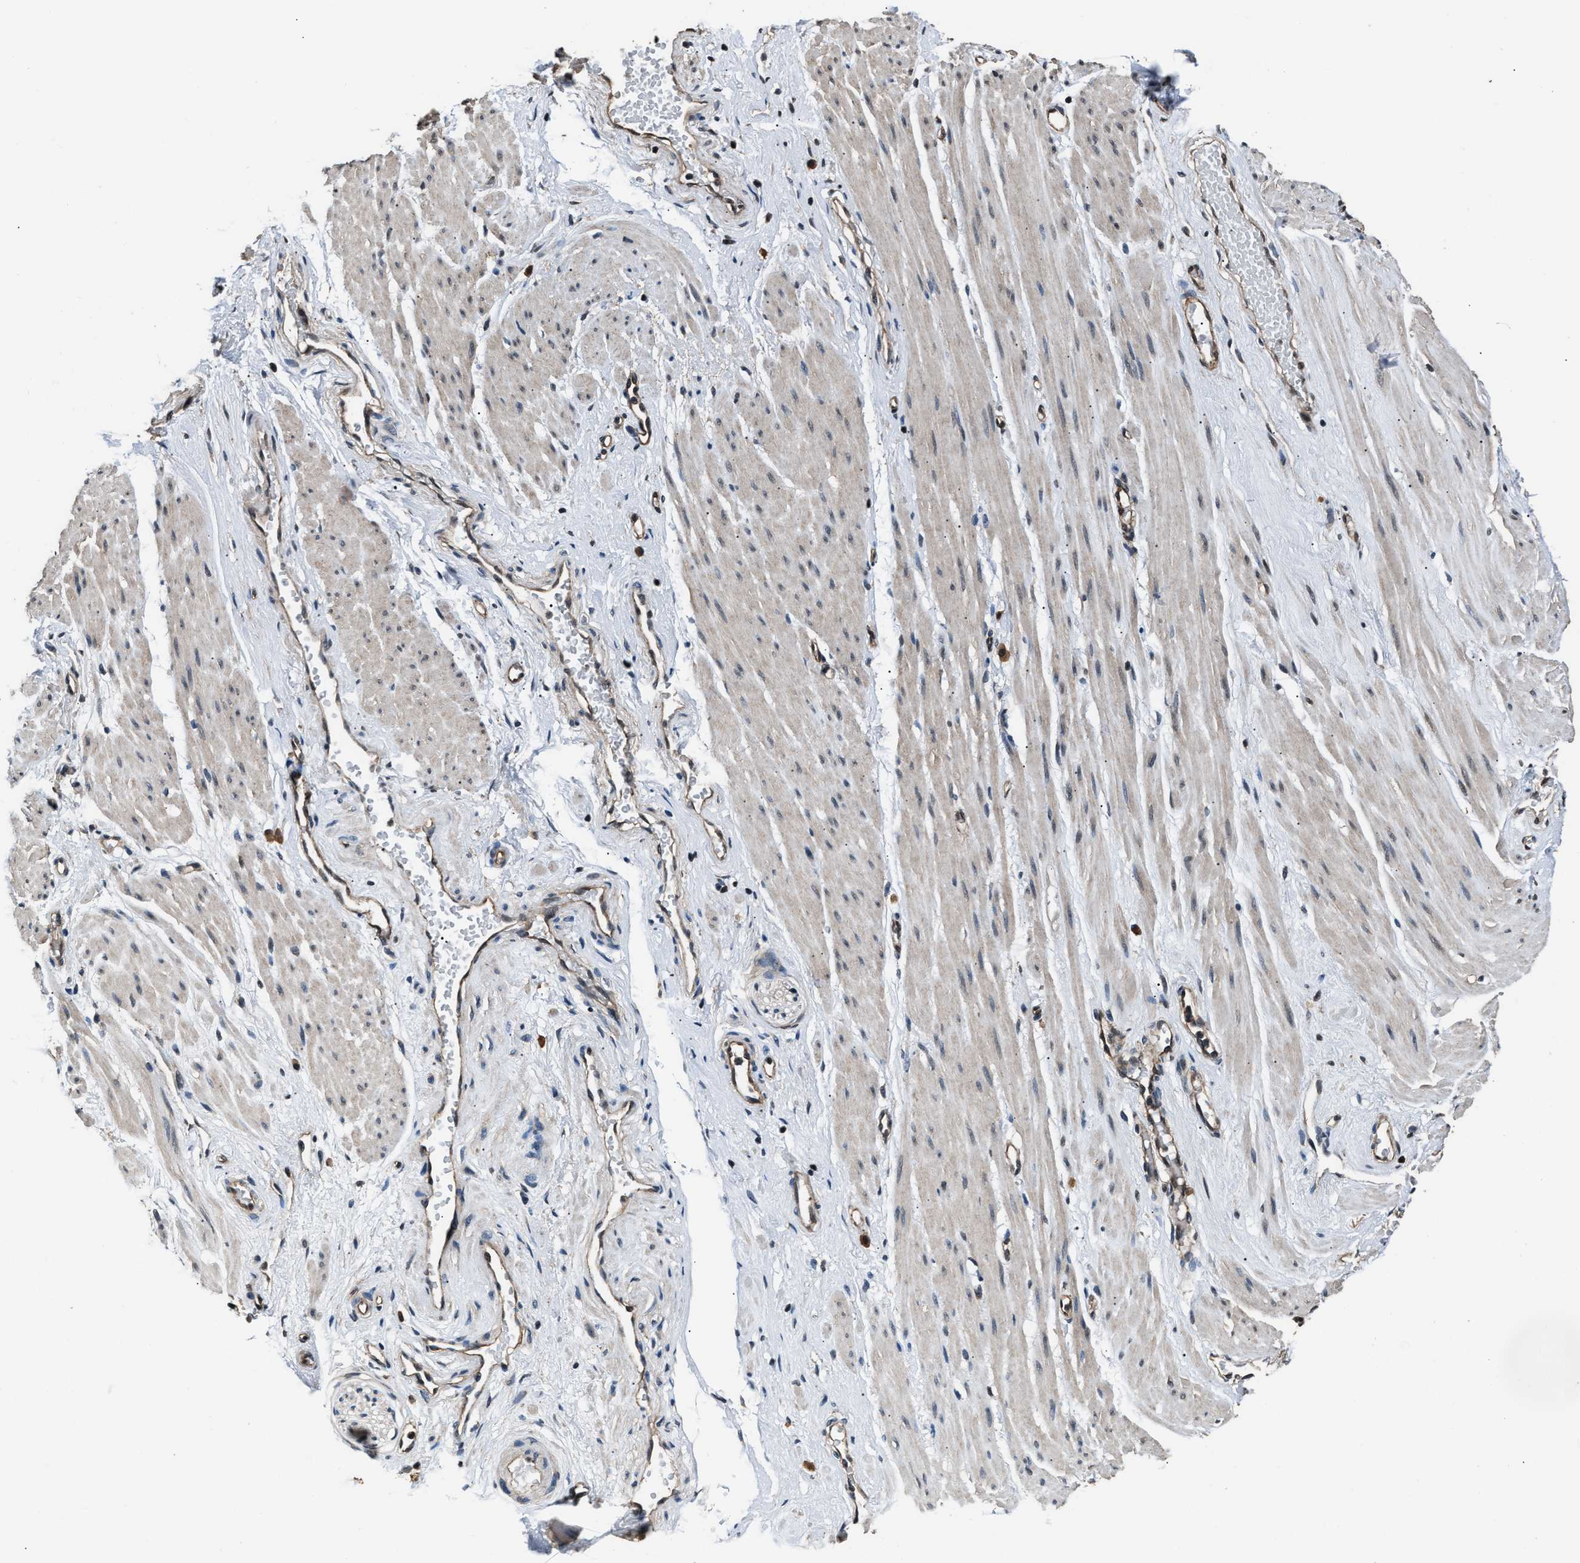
{"staining": {"intensity": "moderate", "quantity": "25%-75%", "location": "cytoplasmic/membranous"}, "tissue": "adipose tissue", "cell_type": "Adipocytes", "image_type": "normal", "snomed": [{"axis": "morphology", "description": "Normal tissue, NOS"}, {"axis": "topography", "description": "Soft tissue"}, {"axis": "topography", "description": "Vascular tissue"}], "caption": "Moderate cytoplasmic/membranous staining is seen in about 25%-75% of adipocytes in normal adipose tissue. The staining was performed using DAB, with brown indicating positive protein expression. Nuclei are stained blue with hematoxylin.", "gene": "DFFA", "patient": {"sex": "female", "age": 35}}